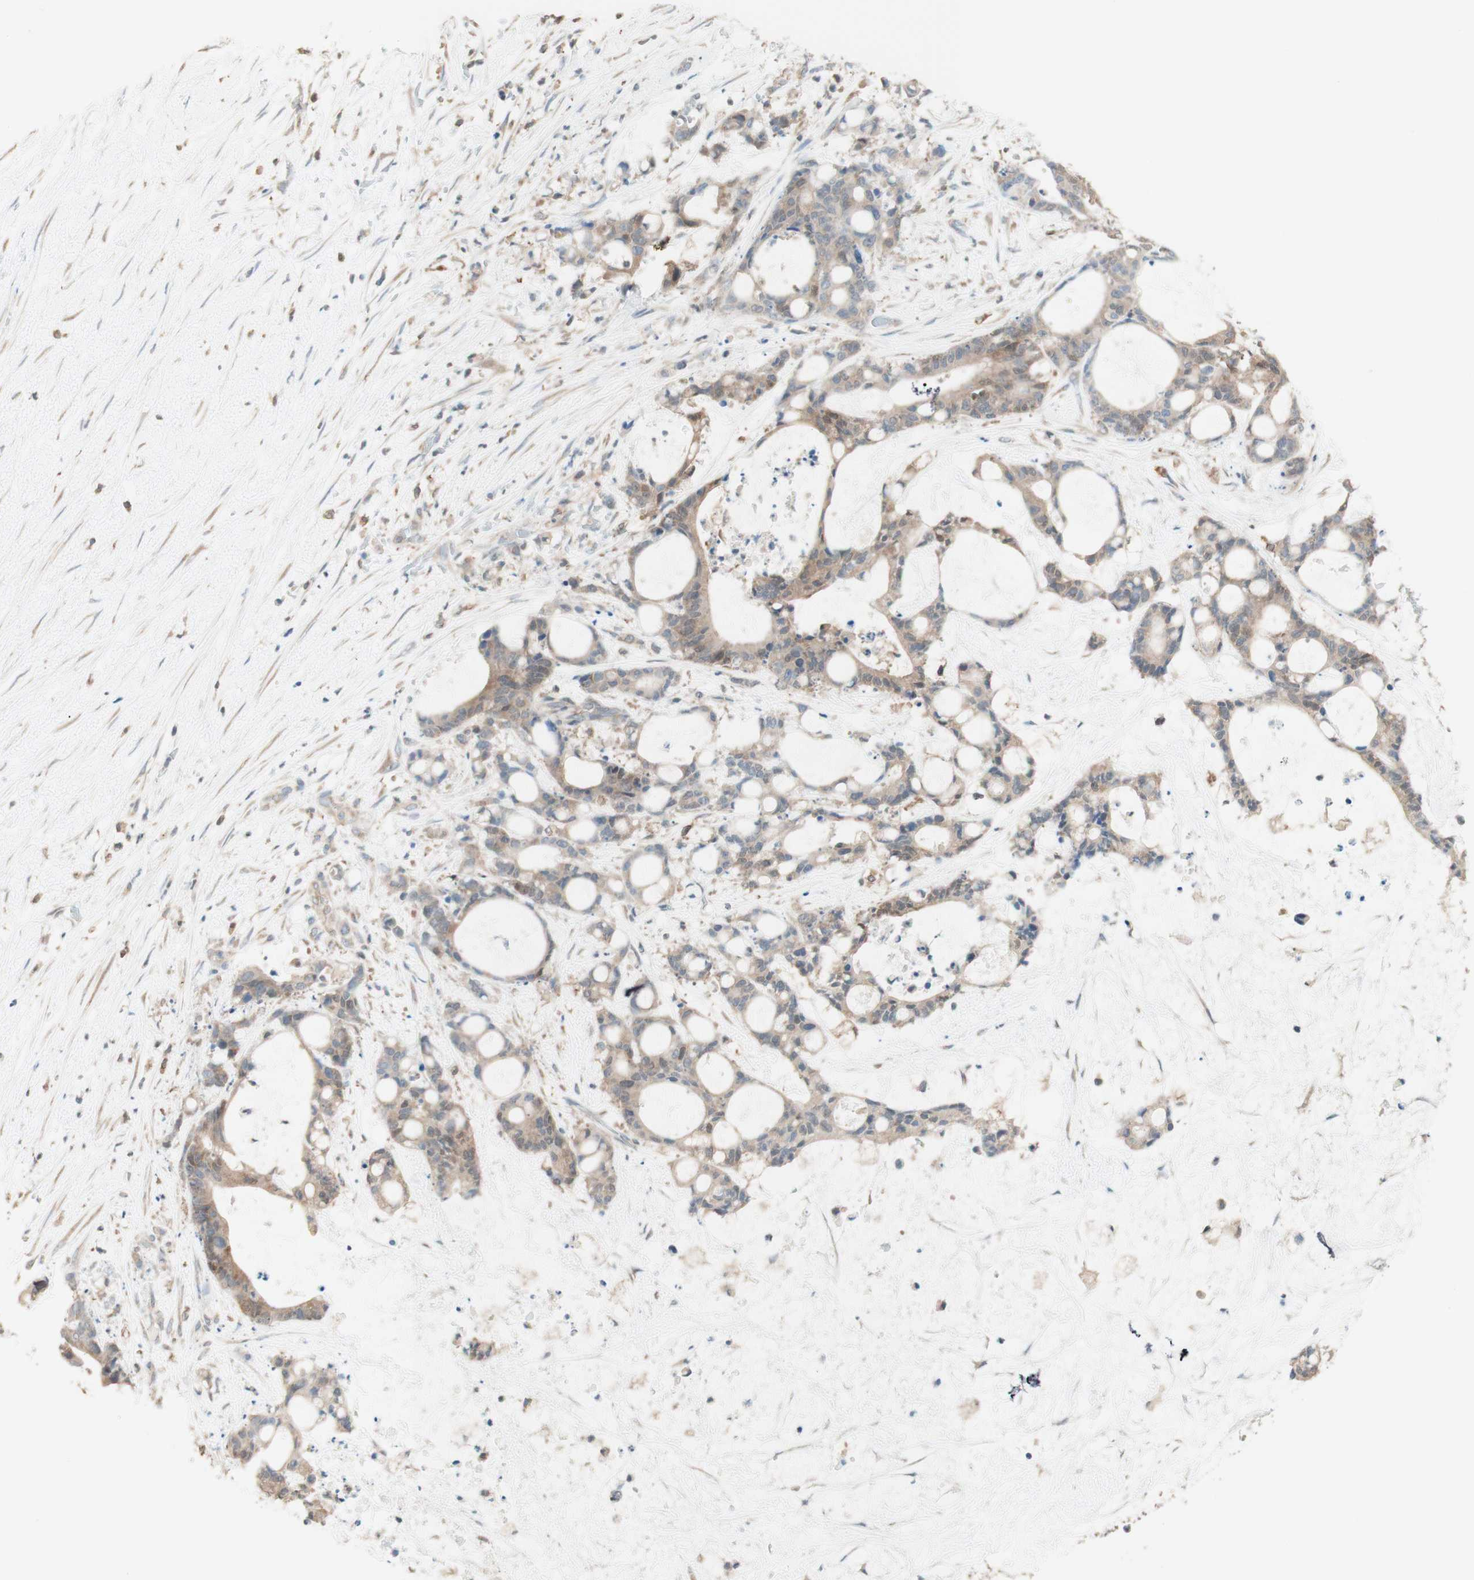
{"staining": {"intensity": "weak", "quantity": ">75%", "location": "cytoplasmic/membranous"}, "tissue": "liver cancer", "cell_type": "Tumor cells", "image_type": "cancer", "snomed": [{"axis": "morphology", "description": "Cholangiocarcinoma"}, {"axis": "topography", "description": "Liver"}], "caption": "IHC of liver cancer (cholangiocarcinoma) demonstrates low levels of weak cytoplasmic/membranous staining in approximately >75% of tumor cells.", "gene": "COMT", "patient": {"sex": "female", "age": 73}}